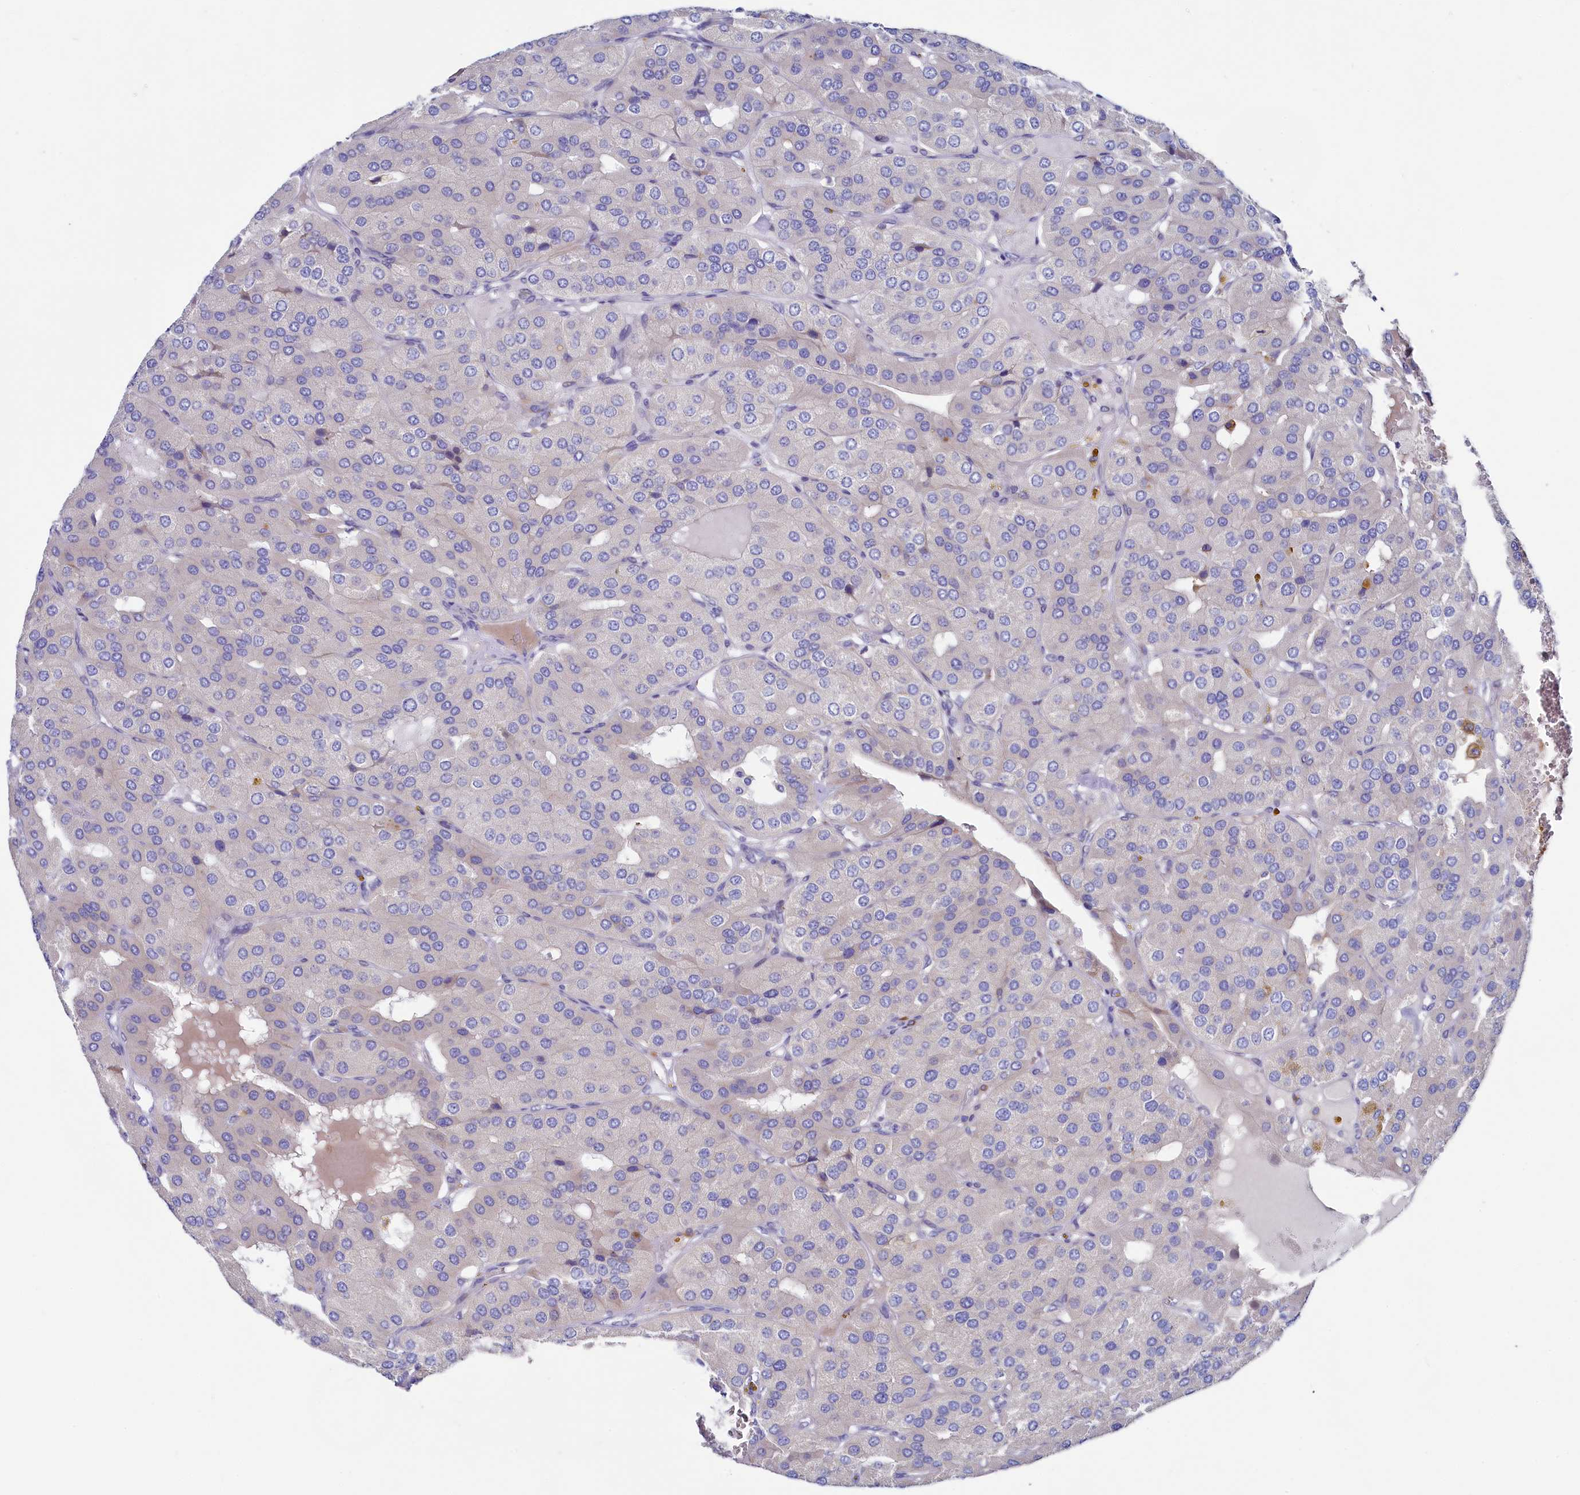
{"staining": {"intensity": "negative", "quantity": "none", "location": "none"}, "tissue": "parathyroid gland", "cell_type": "Glandular cells", "image_type": "normal", "snomed": [{"axis": "morphology", "description": "Normal tissue, NOS"}, {"axis": "morphology", "description": "Adenoma, NOS"}, {"axis": "topography", "description": "Parathyroid gland"}], "caption": "DAB (3,3'-diaminobenzidine) immunohistochemical staining of benign parathyroid gland exhibits no significant expression in glandular cells. The staining was performed using DAB (3,3'-diaminobenzidine) to visualize the protein expression in brown, while the nuclei were stained in blue with hematoxylin (Magnification: 20x).", "gene": "ASTE1", "patient": {"sex": "female", "age": 86}}